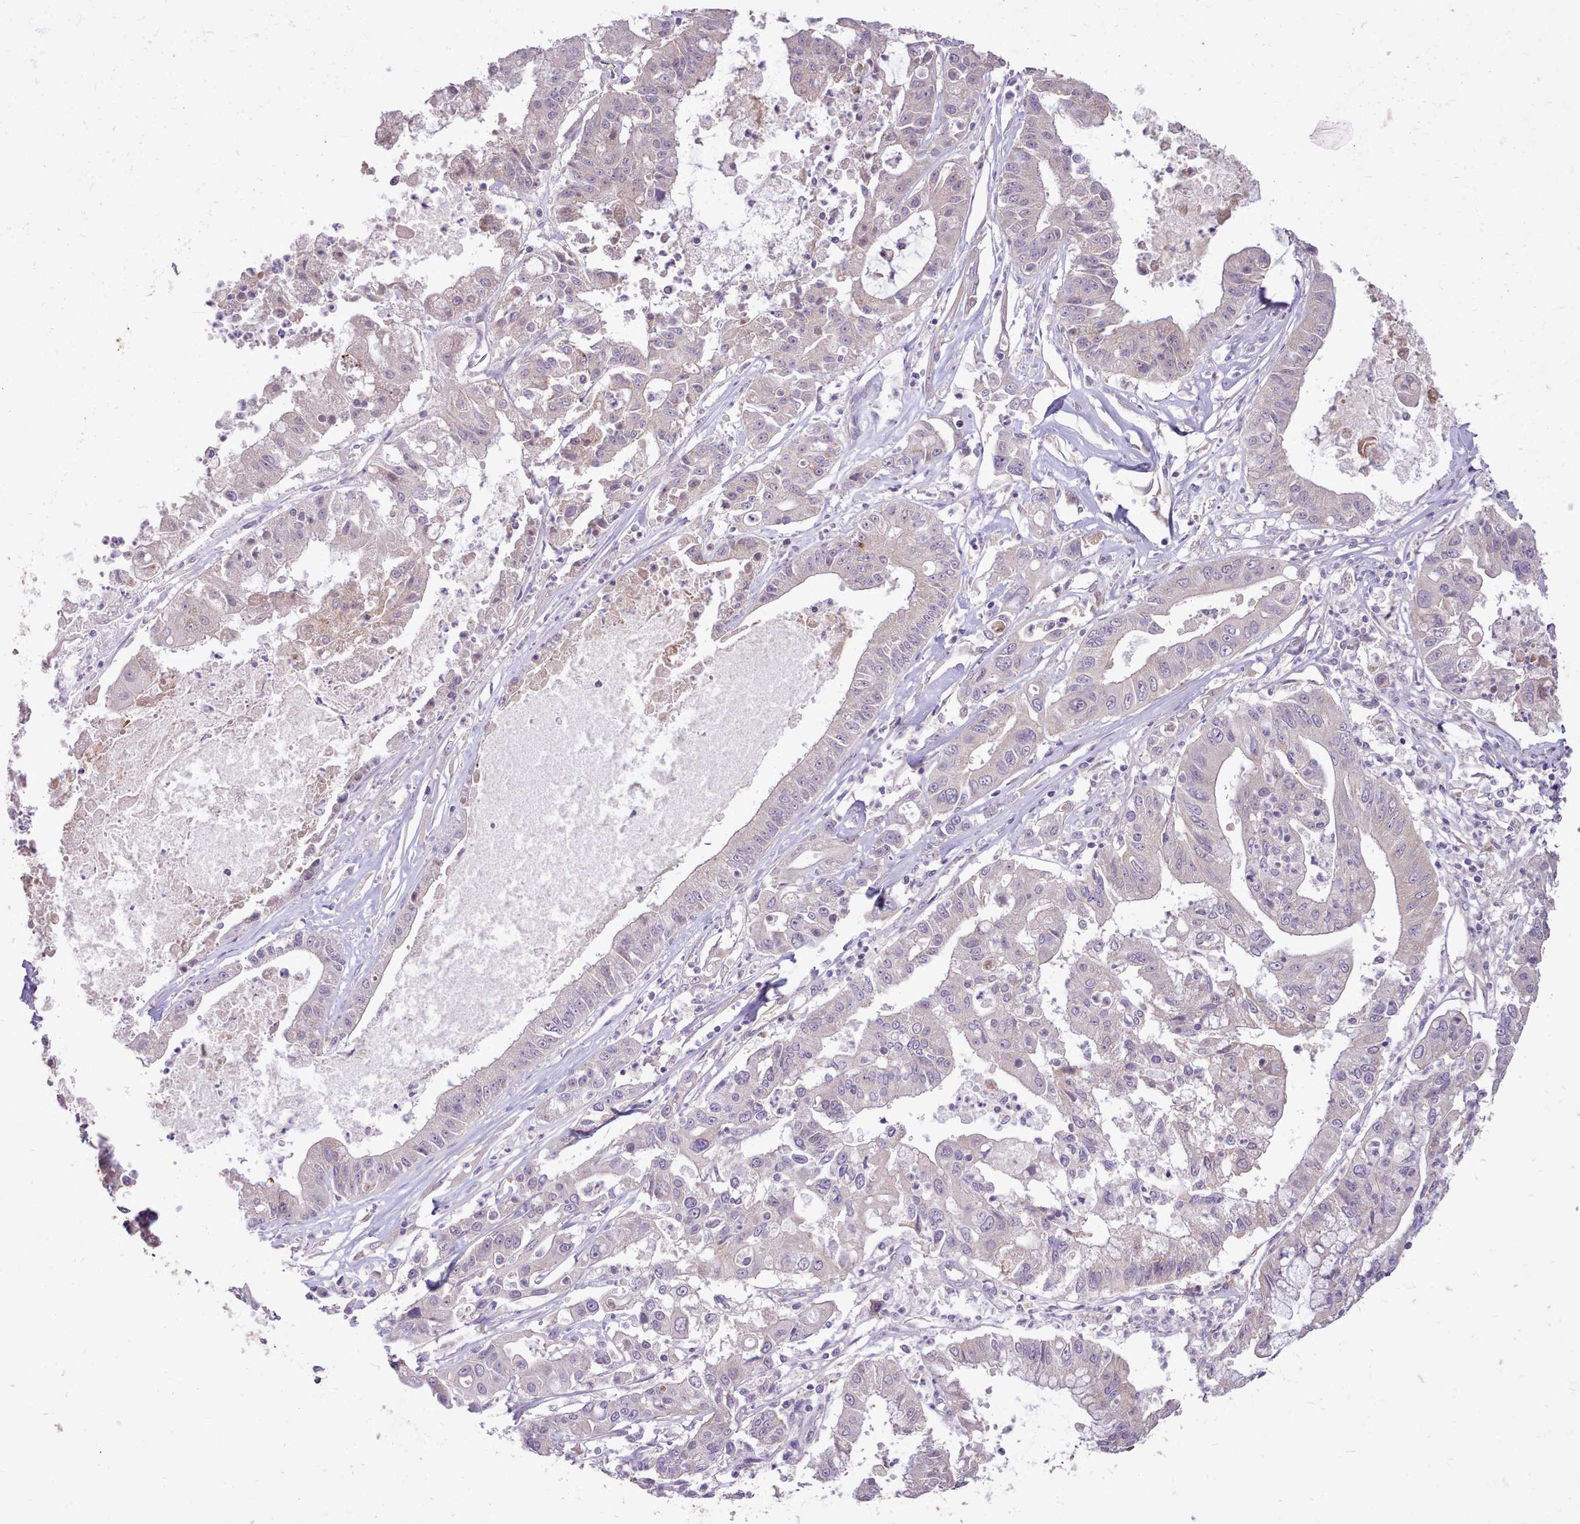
{"staining": {"intensity": "weak", "quantity": "<25%", "location": "nuclear"}, "tissue": "ovarian cancer", "cell_type": "Tumor cells", "image_type": "cancer", "snomed": [{"axis": "morphology", "description": "Cystadenocarcinoma, mucinous, NOS"}, {"axis": "topography", "description": "Ovary"}], "caption": "Immunohistochemical staining of ovarian cancer displays no significant staining in tumor cells.", "gene": "ZNF607", "patient": {"sex": "female", "age": 70}}